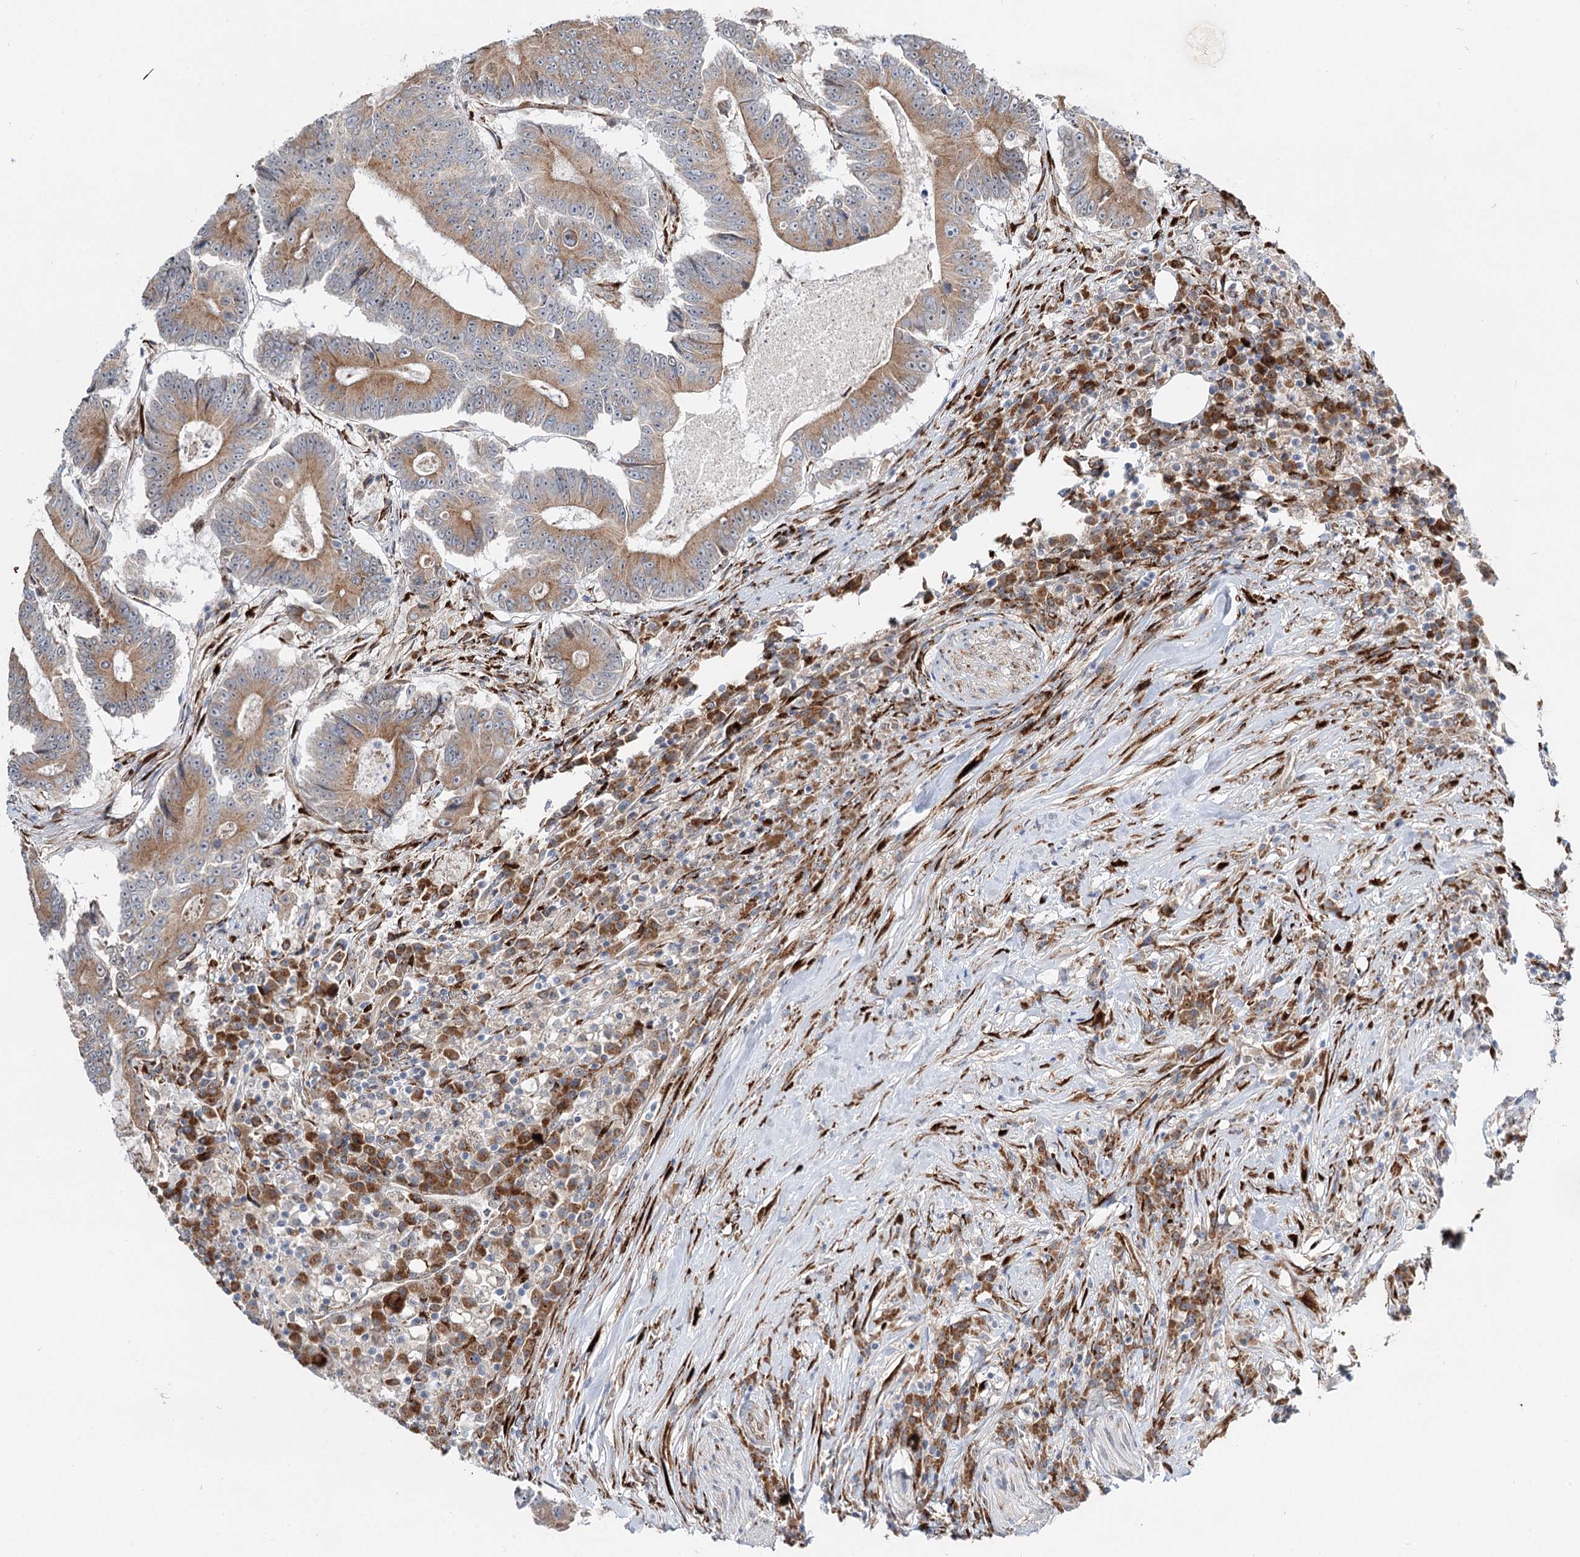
{"staining": {"intensity": "moderate", "quantity": ">75%", "location": "cytoplasmic/membranous"}, "tissue": "colorectal cancer", "cell_type": "Tumor cells", "image_type": "cancer", "snomed": [{"axis": "morphology", "description": "Adenocarcinoma, NOS"}, {"axis": "topography", "description": "Colon"}], "caption": "Protein staining by immunohistochemistry (IHC) reveals moderate cytoplasmic/membranous staining in about >75% of tumor cells in colorectal cancer (adenocarcinoma).", "gene": "SPART", "patient": {"sex": "male", "age": 83}}